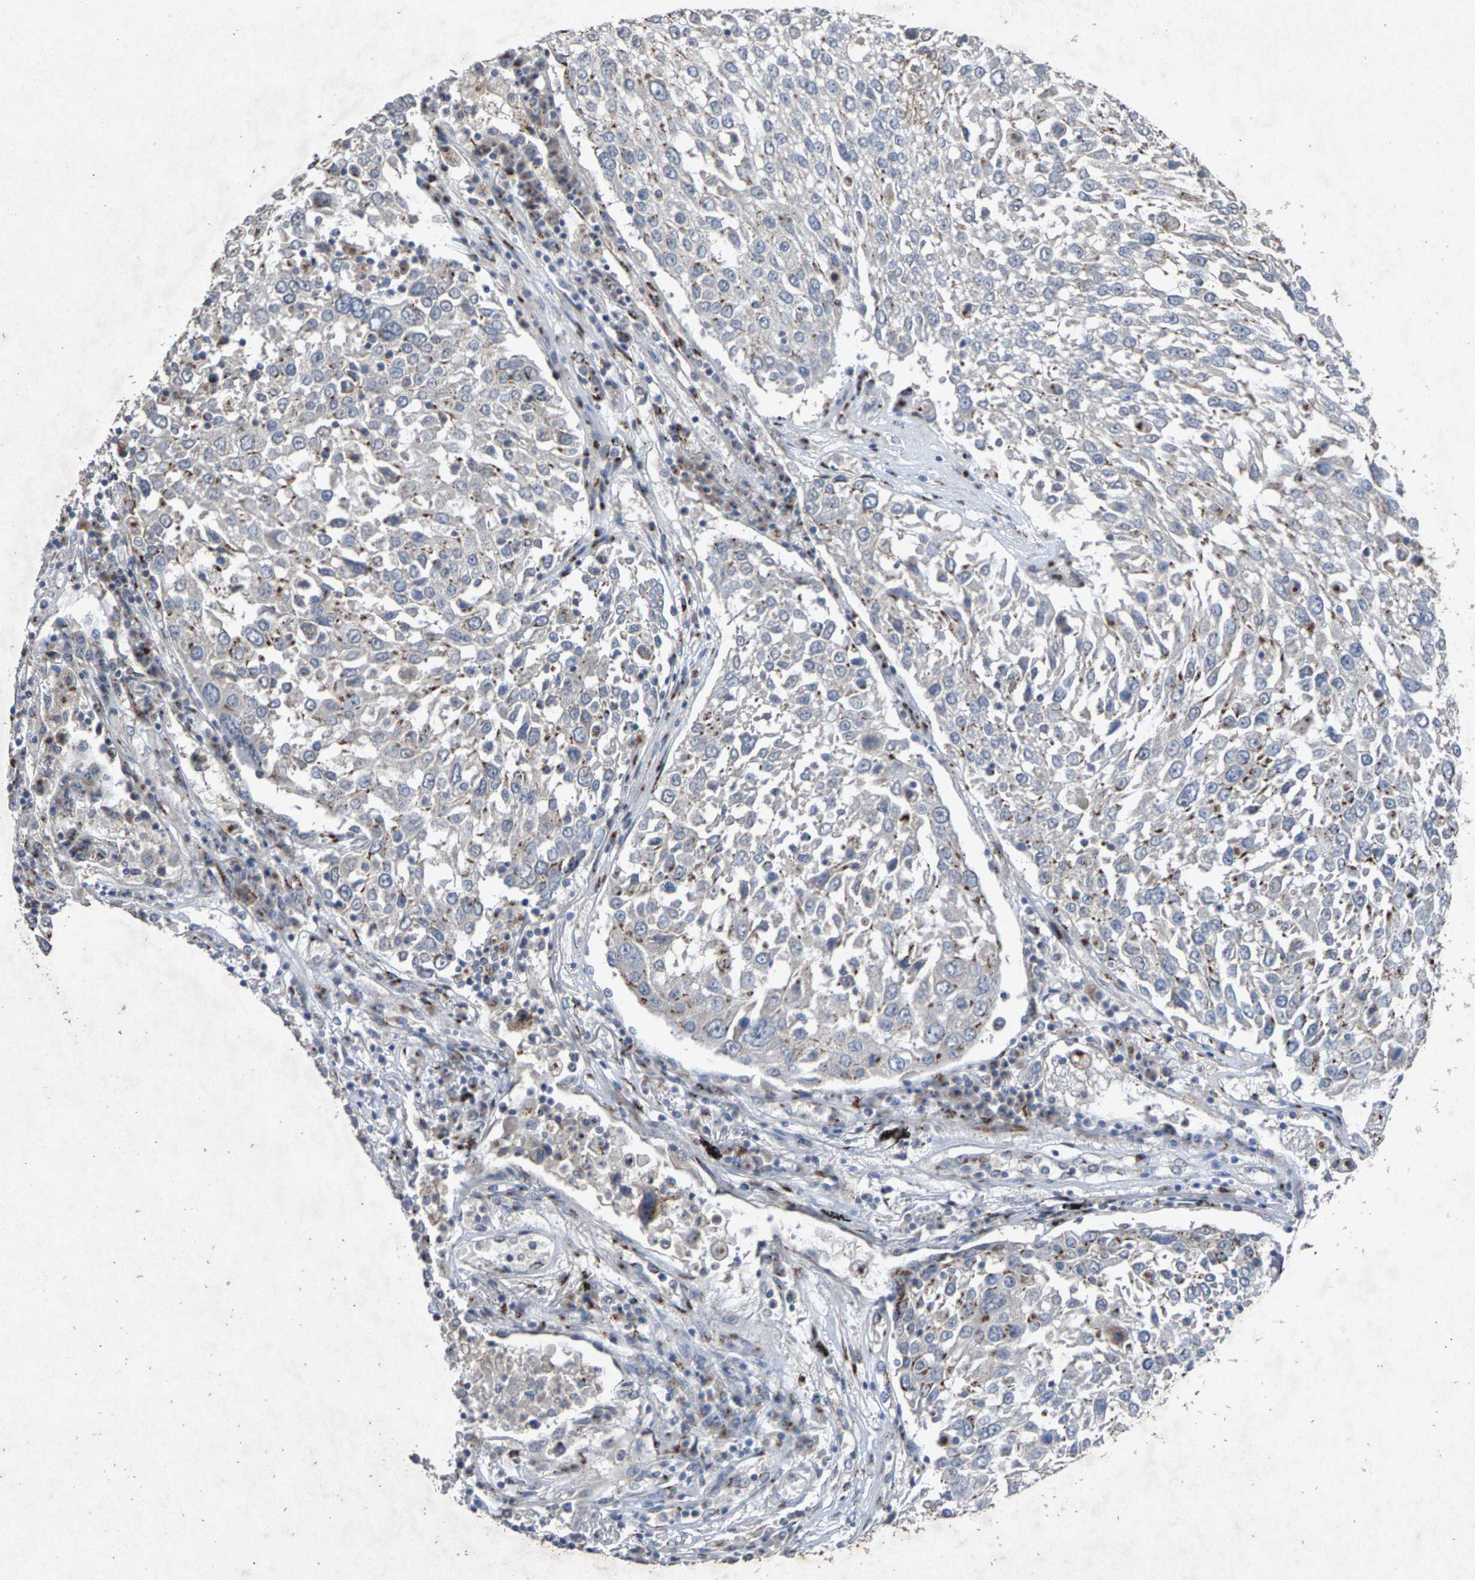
{"staining": {"intensity": "moderate", "quantity": "25%-75%", "location": "cytoplasmic/membranous"}, "tissue": "lung cancer", "cell_type": "Tumor cells", "image_type": "cancer", "snomed": [{"axis": "morphology", "description": "Squamous cell carcinoma, NOS"}, {"axis": "topography", "description": "Lung"}], "caption": "Moderate cytoplasmic/membranous protein positivity is present in about 25%-75% of tumor cells in lung cancer (squamous cell carcinoma). (DAB IHC with brightfield microscopy, high magnification).", "gene": "MAN2A1", "patient": {"sex": "male", "age": 65}}